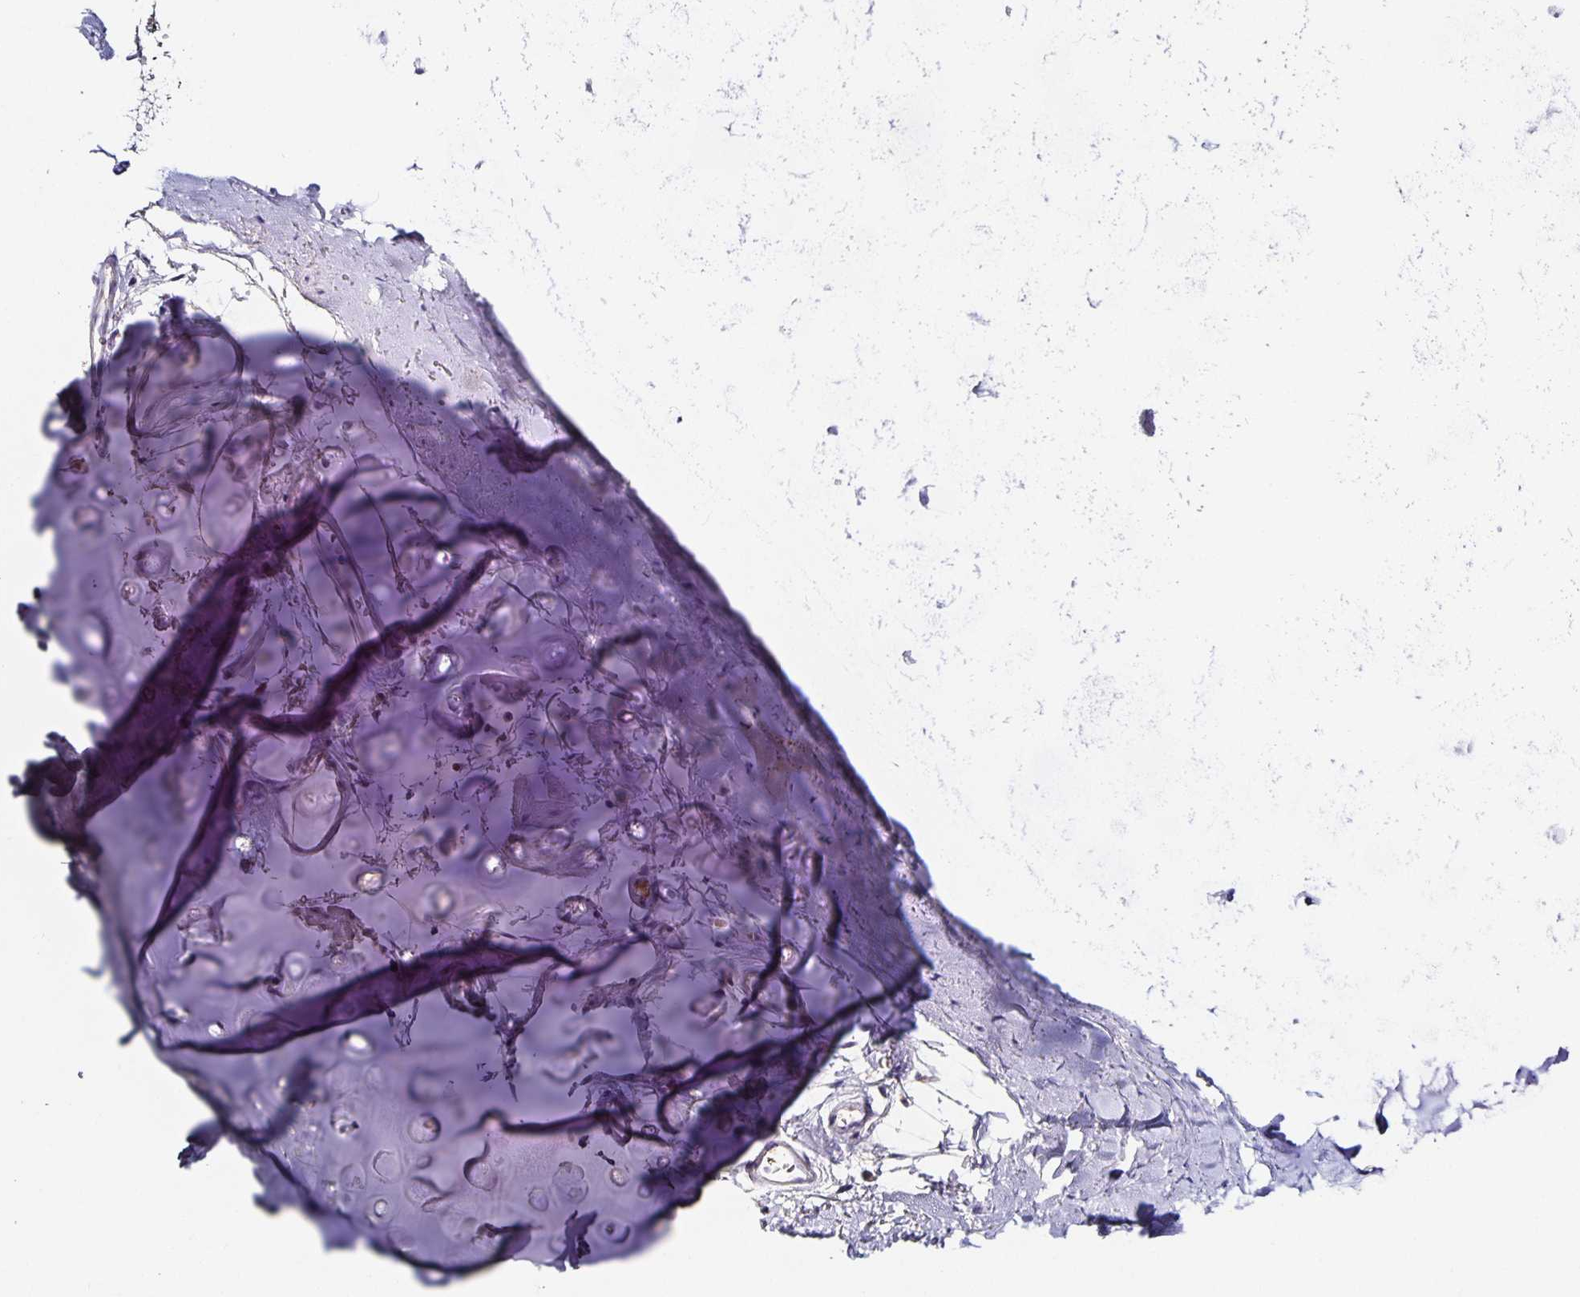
{"staining": {"intensity": "weak", "quantity": "<25%", "location": "cytoplasmic/membranous"}, "tissue": "adipose tissue", "cell_type": "Adipocytes", "image_type": "normal", "snomed": [{"axis": "morphology", "description": "Normal tissue, NOS"}, {"axis": "topography", "description": "Cartilage tissue"}, {"axis": "topography", "description": "Bronchus"}], "caption": "A histopathology image of adipose tissue stained for a protein reveals no brown staining in adipocytes. (DAB (3,3'-diaminobenzidine) immunohistochemistry (IHC) with hematoxylin counter stain).", "gene": "TTR", "patient": {"sex": "female", "age": 79}}